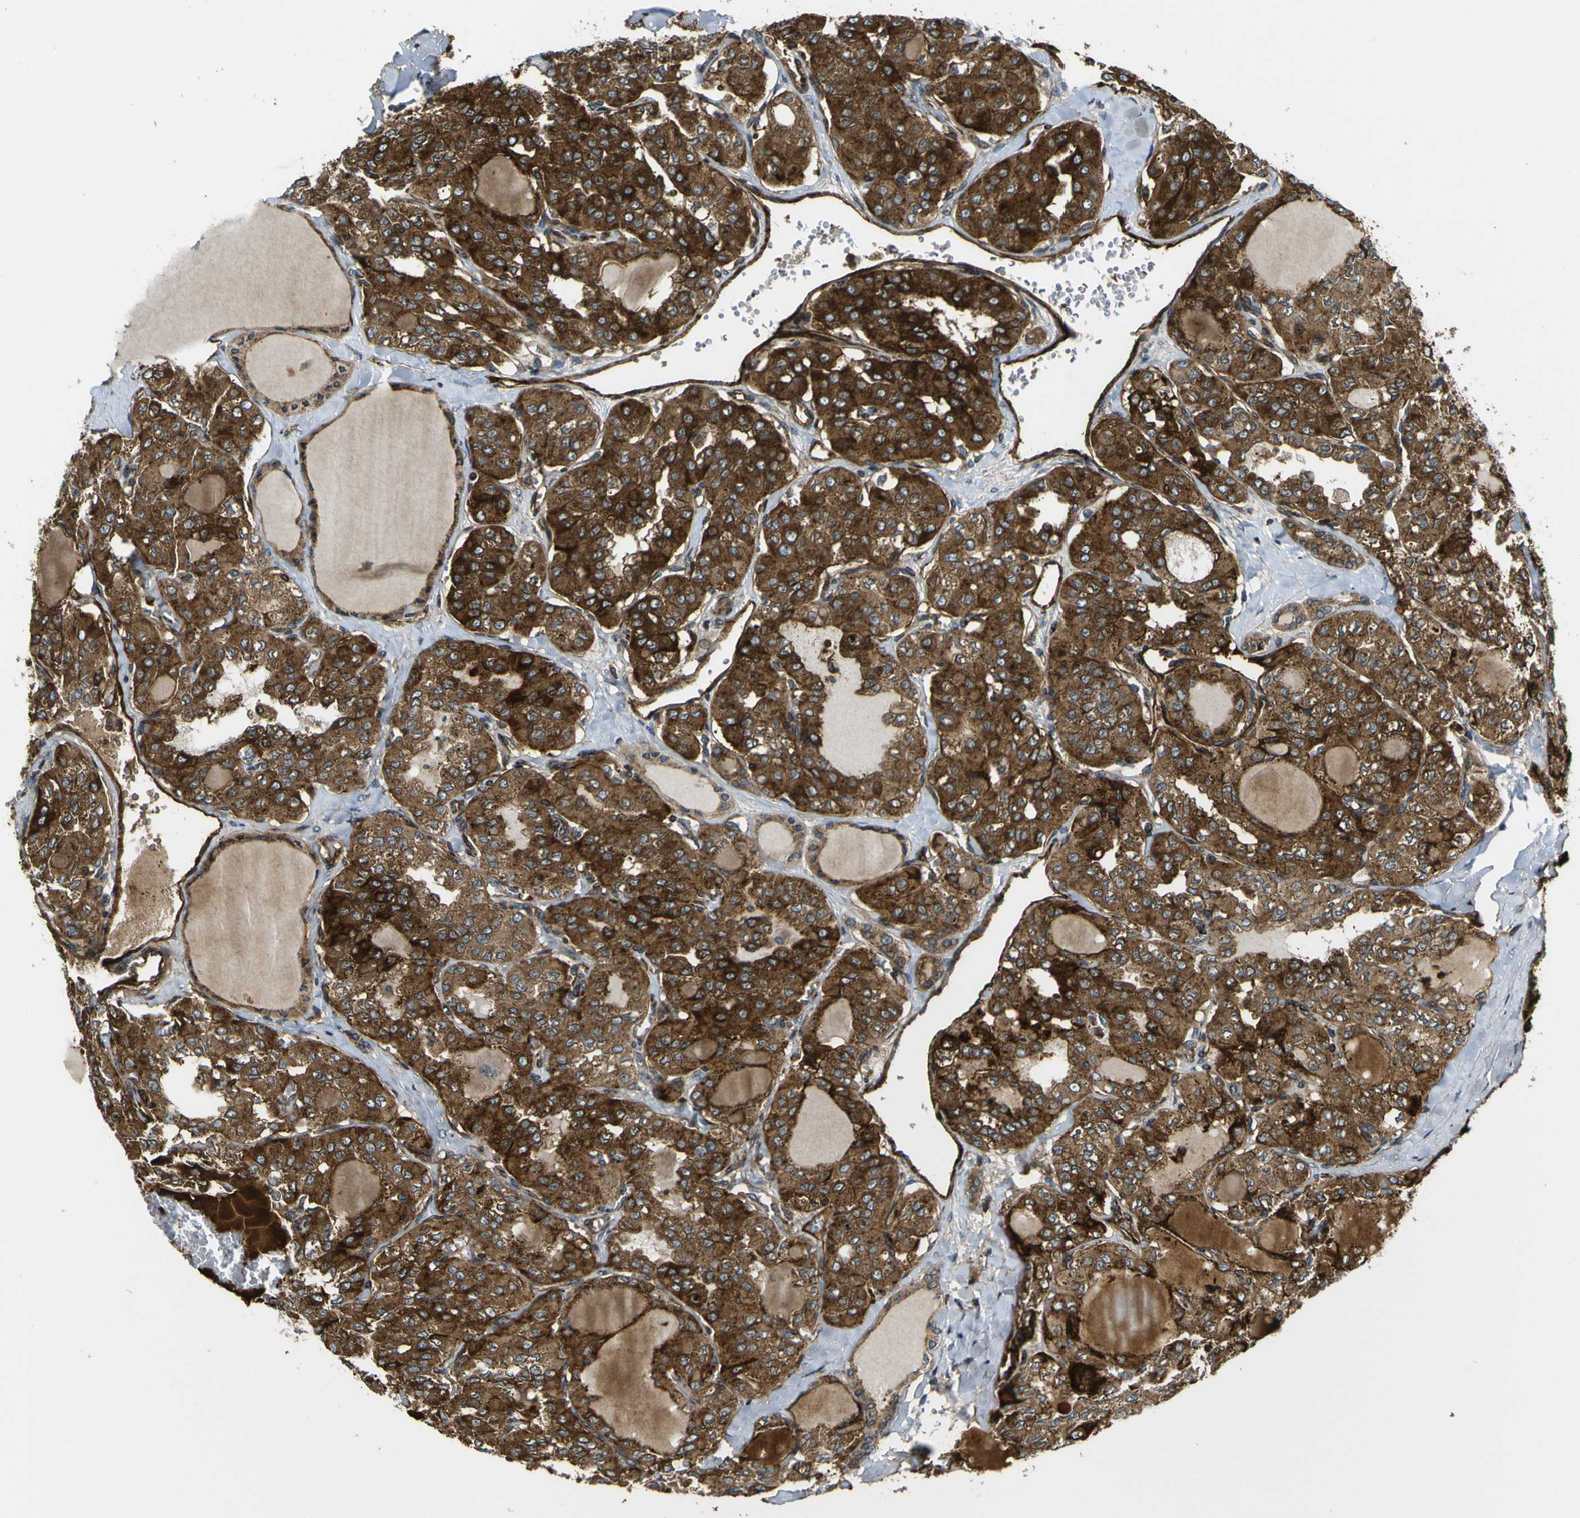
{"staining": {"intensity": "strong", "quantity": ">75%", "location": "cytoplasmic/membranous"}, "tissue": "thyroid cancer", "cell_type": "Tumor cells", "image_type": "cancer", "snomed": [{"axis": "morphology", "description": "Papillary adenocarcinoma, NOS"}, {"axis": "topography", "description": "Thyroid gland"}], "caption": "Immunohistochemistry (IHC) (DAB (3,3'-diaminobenzidine)) staining of human thyroid cancer displays strong cytoplasmic/membranous protein staining in approximately >75% of tumor cells.", "gene": "ECE1", "patient": {"sex": "male", "age": 20}}